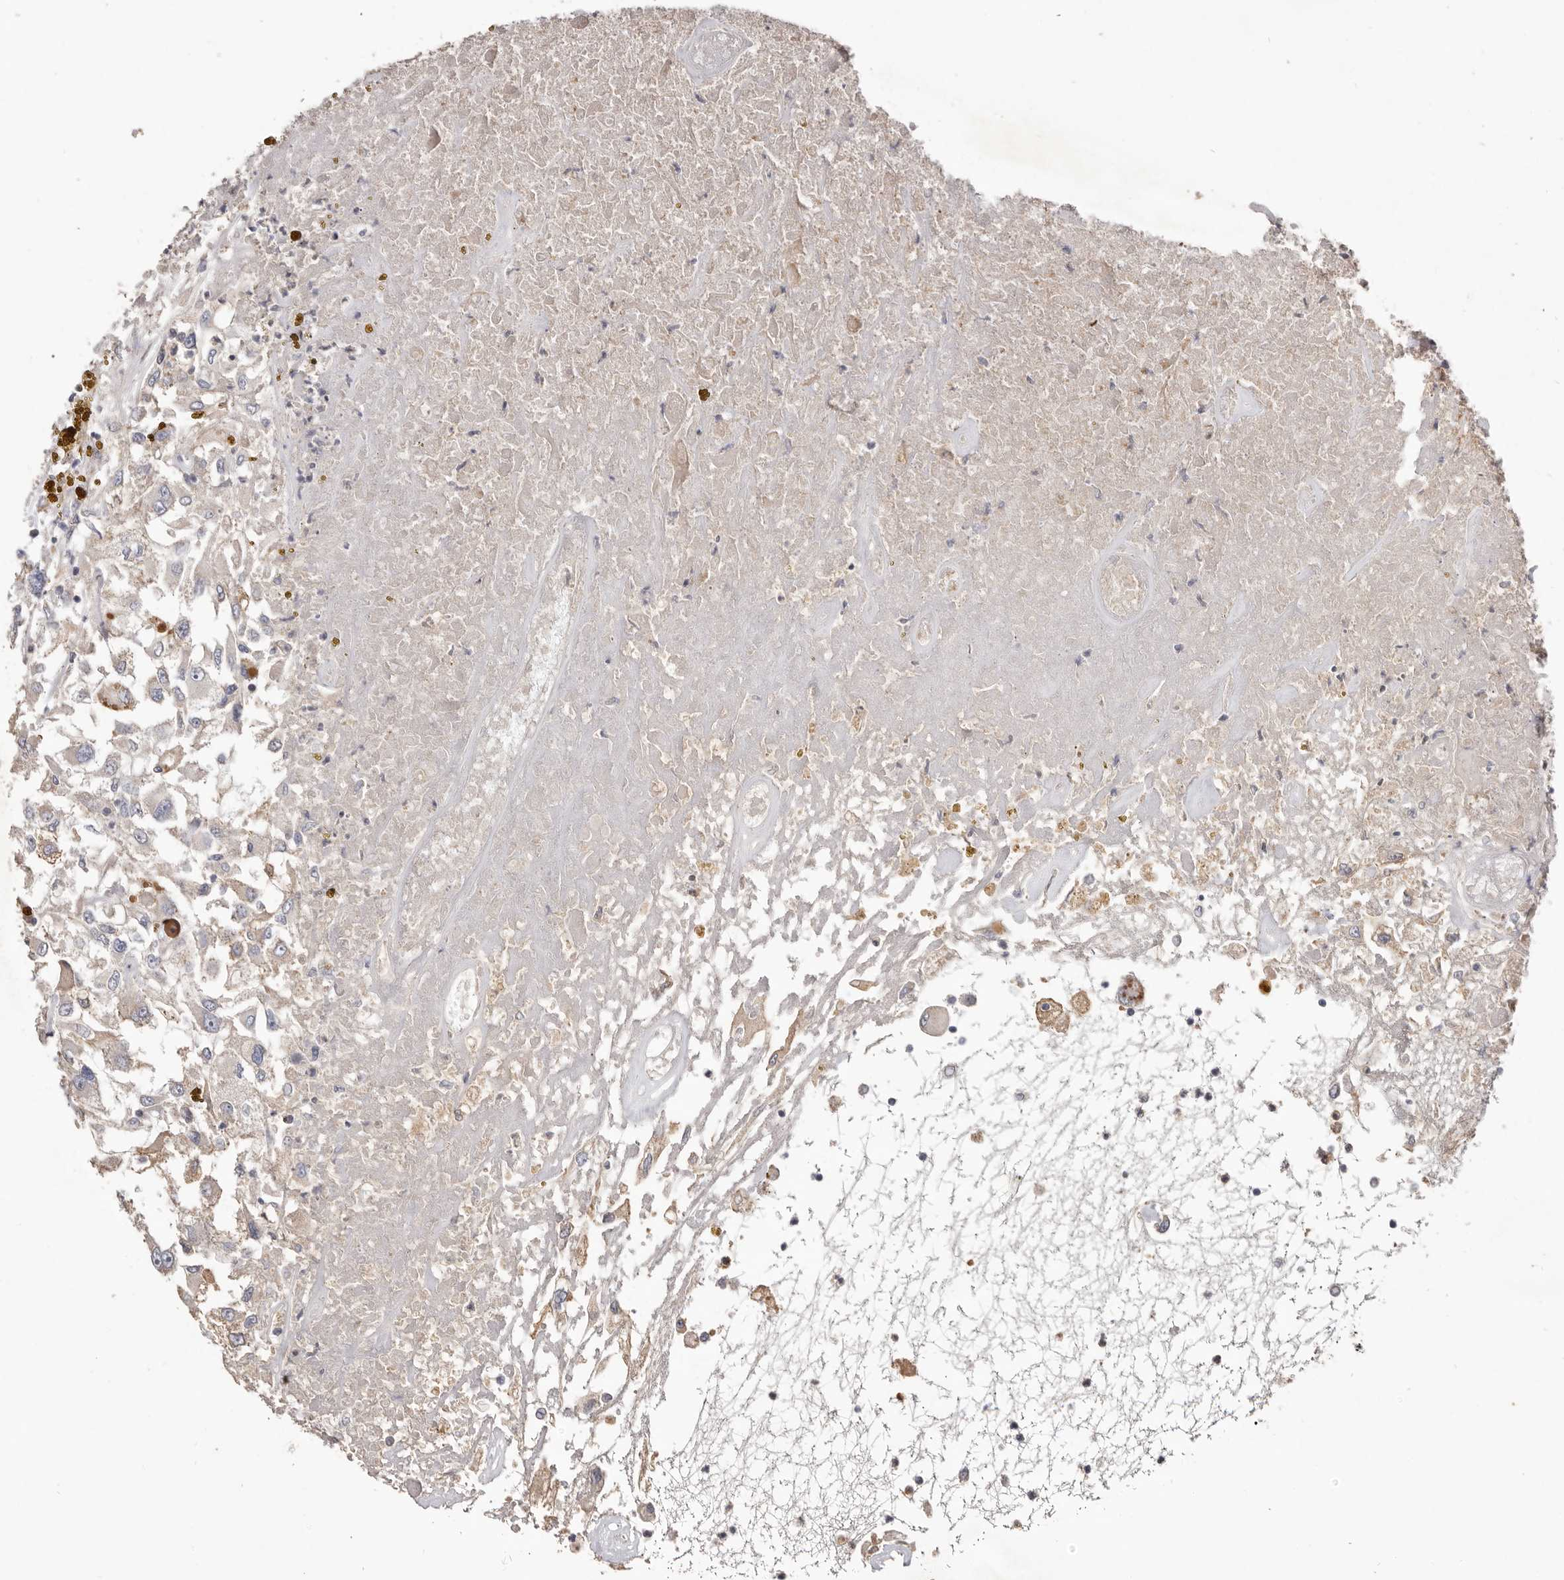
{"staining": {"intensity": "weak", "quantity": "<25%", "location": "cytoplasmic/membranous"}, "tissue": "renal cancer", "cell_type": "Tumor cells", "image_type": "cancer", "snomed": [{"axis": "morphology", "description": "Adenocarcinoma, NOS"}, {"axis": "topography", "description": "Kidney"}], "caption": "High magnification brightfield microscopy of renal adenocarcinoma stained with DAB (3,3'-diaminobenzidine) (brown) and counterstained with hematoxylin (blue): tumor cells show no significant expression.", "gene": "HCAR2", "patient": {"sex": "female", "age": 52}}